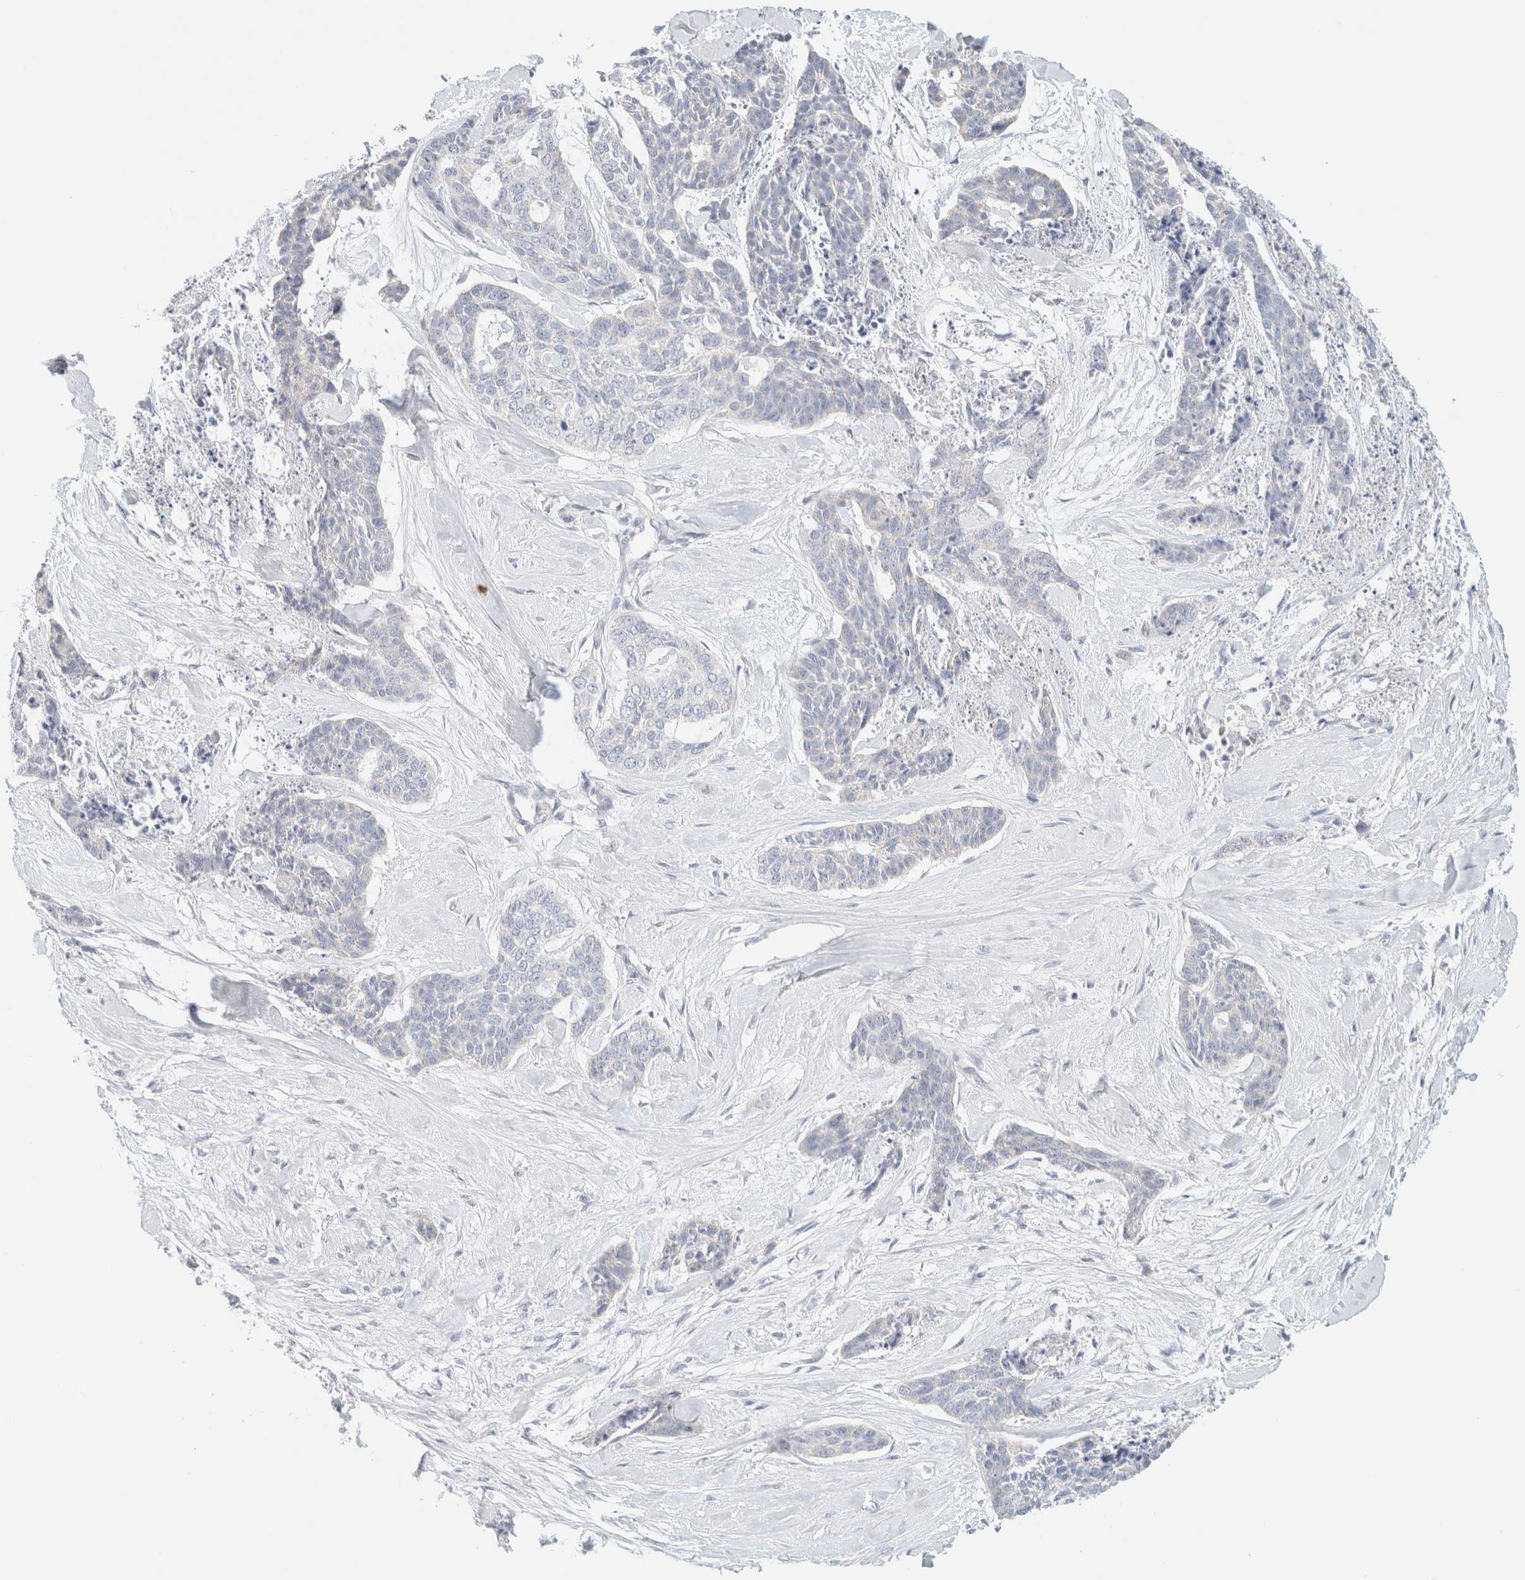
{"staining": {"intensity": "negative", "quantity": "none", "location": "none"}, "tissue": "skin cancer", "cell_type": "Tumor cells", "image_type": "cancer", "snomed": [{"axis": "morphology", "description": "Basal cell carcinoma"}, {"axis": "topography", "description": "Skin"}], "caption": "Immunohistochemical staining of skin basal cell carcinoma demonstrates no significant positivity in tumor cells.", "gene": "HEXD", "patient": {"sex": "female", "age": 64}}